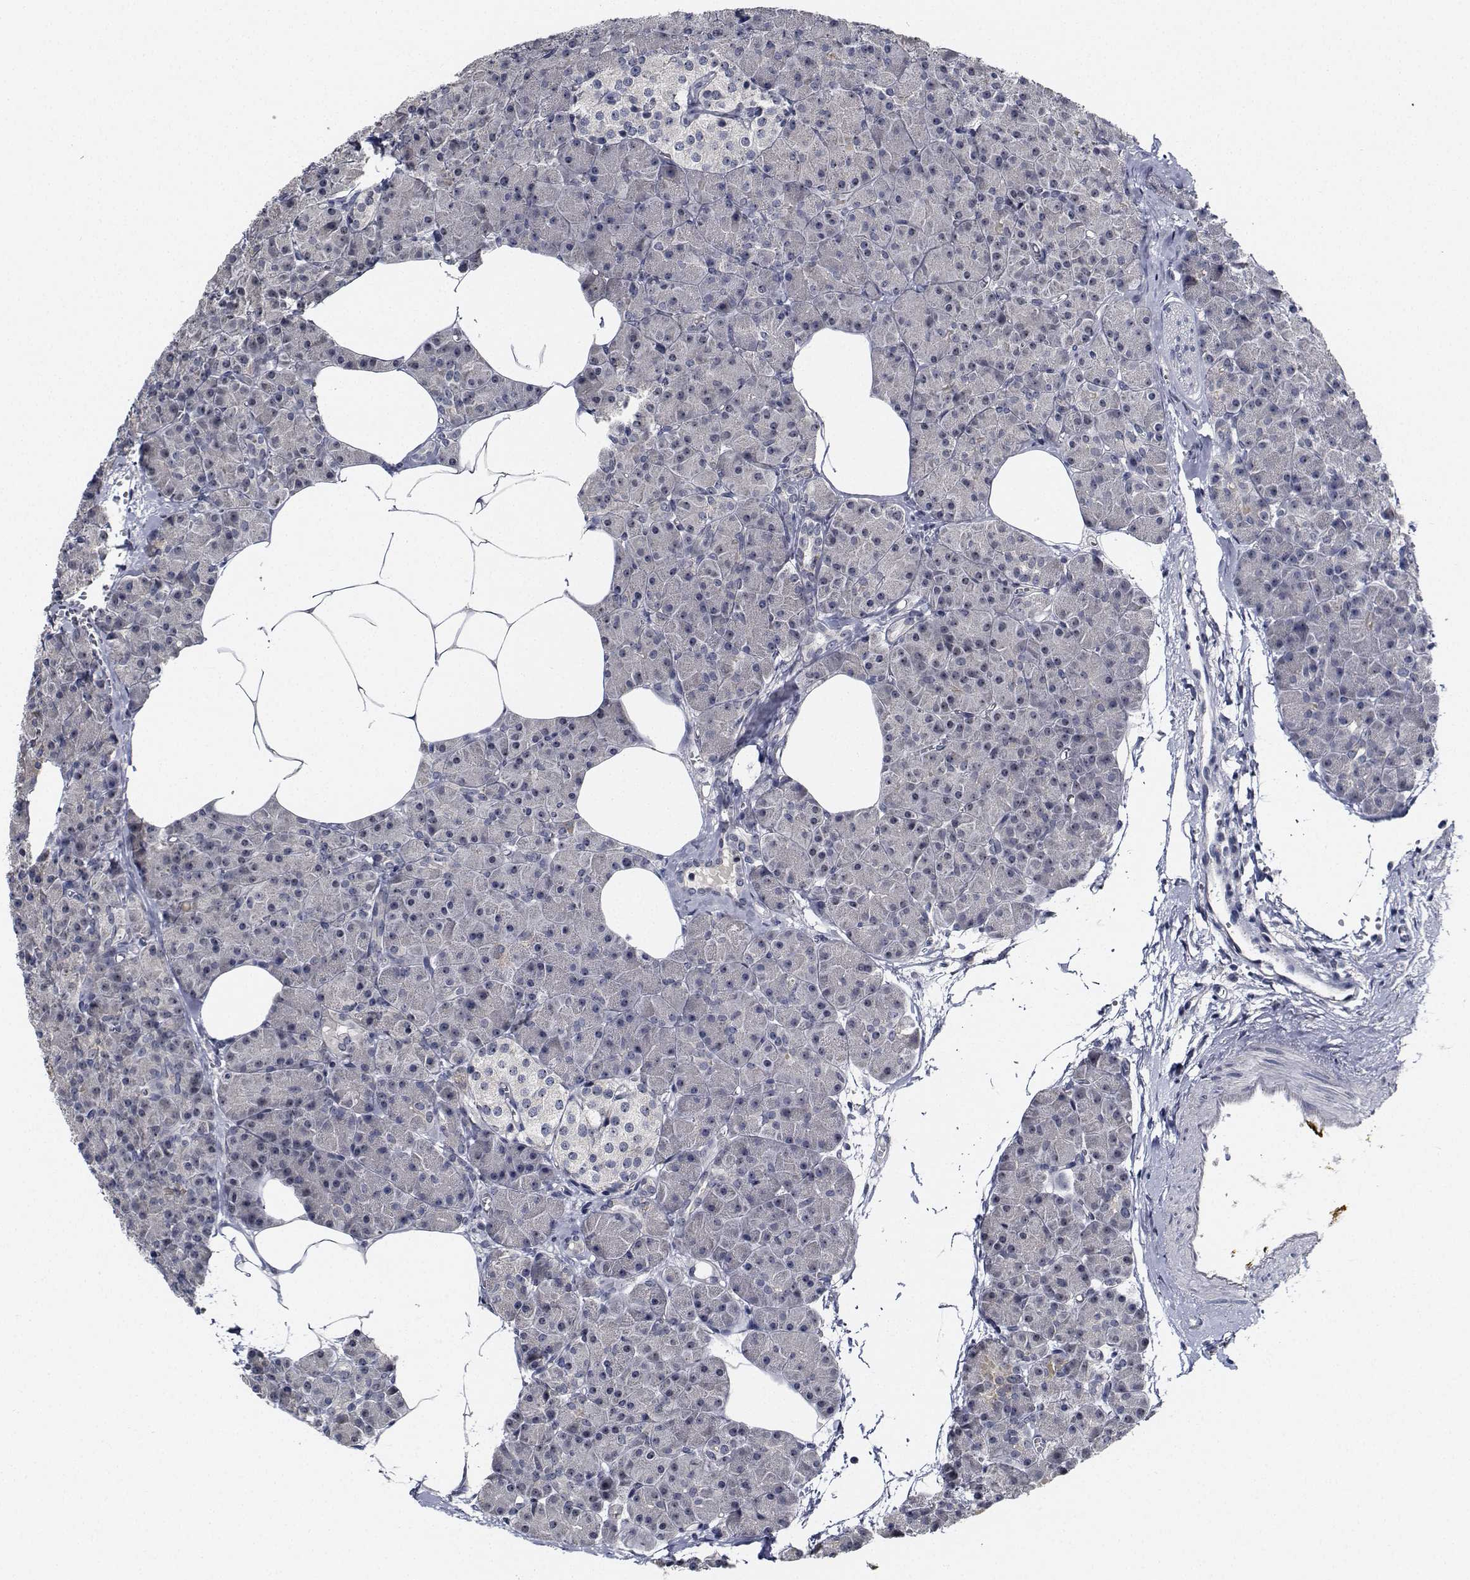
{"staining": {"intensity": "weak", "quantity": "25%-75%", "location": "nuclear"}, "tissue": "pancreas", "cell_type": "Exocrine glandular cells", "image_type": "normal", "snomed": [{"axis": "morphology", "description": "Normal tissue, NOS"}, {"axis": "topography", "description": "Pancreas"}], "caption": "About 25%-75% of exocrine glandular cells in normal pancreas display weak nuclear protein expression as visualized by brown immunohistochemical staining.", "gene": "NVL", "patient": {"sex": "female", "age": 45}}